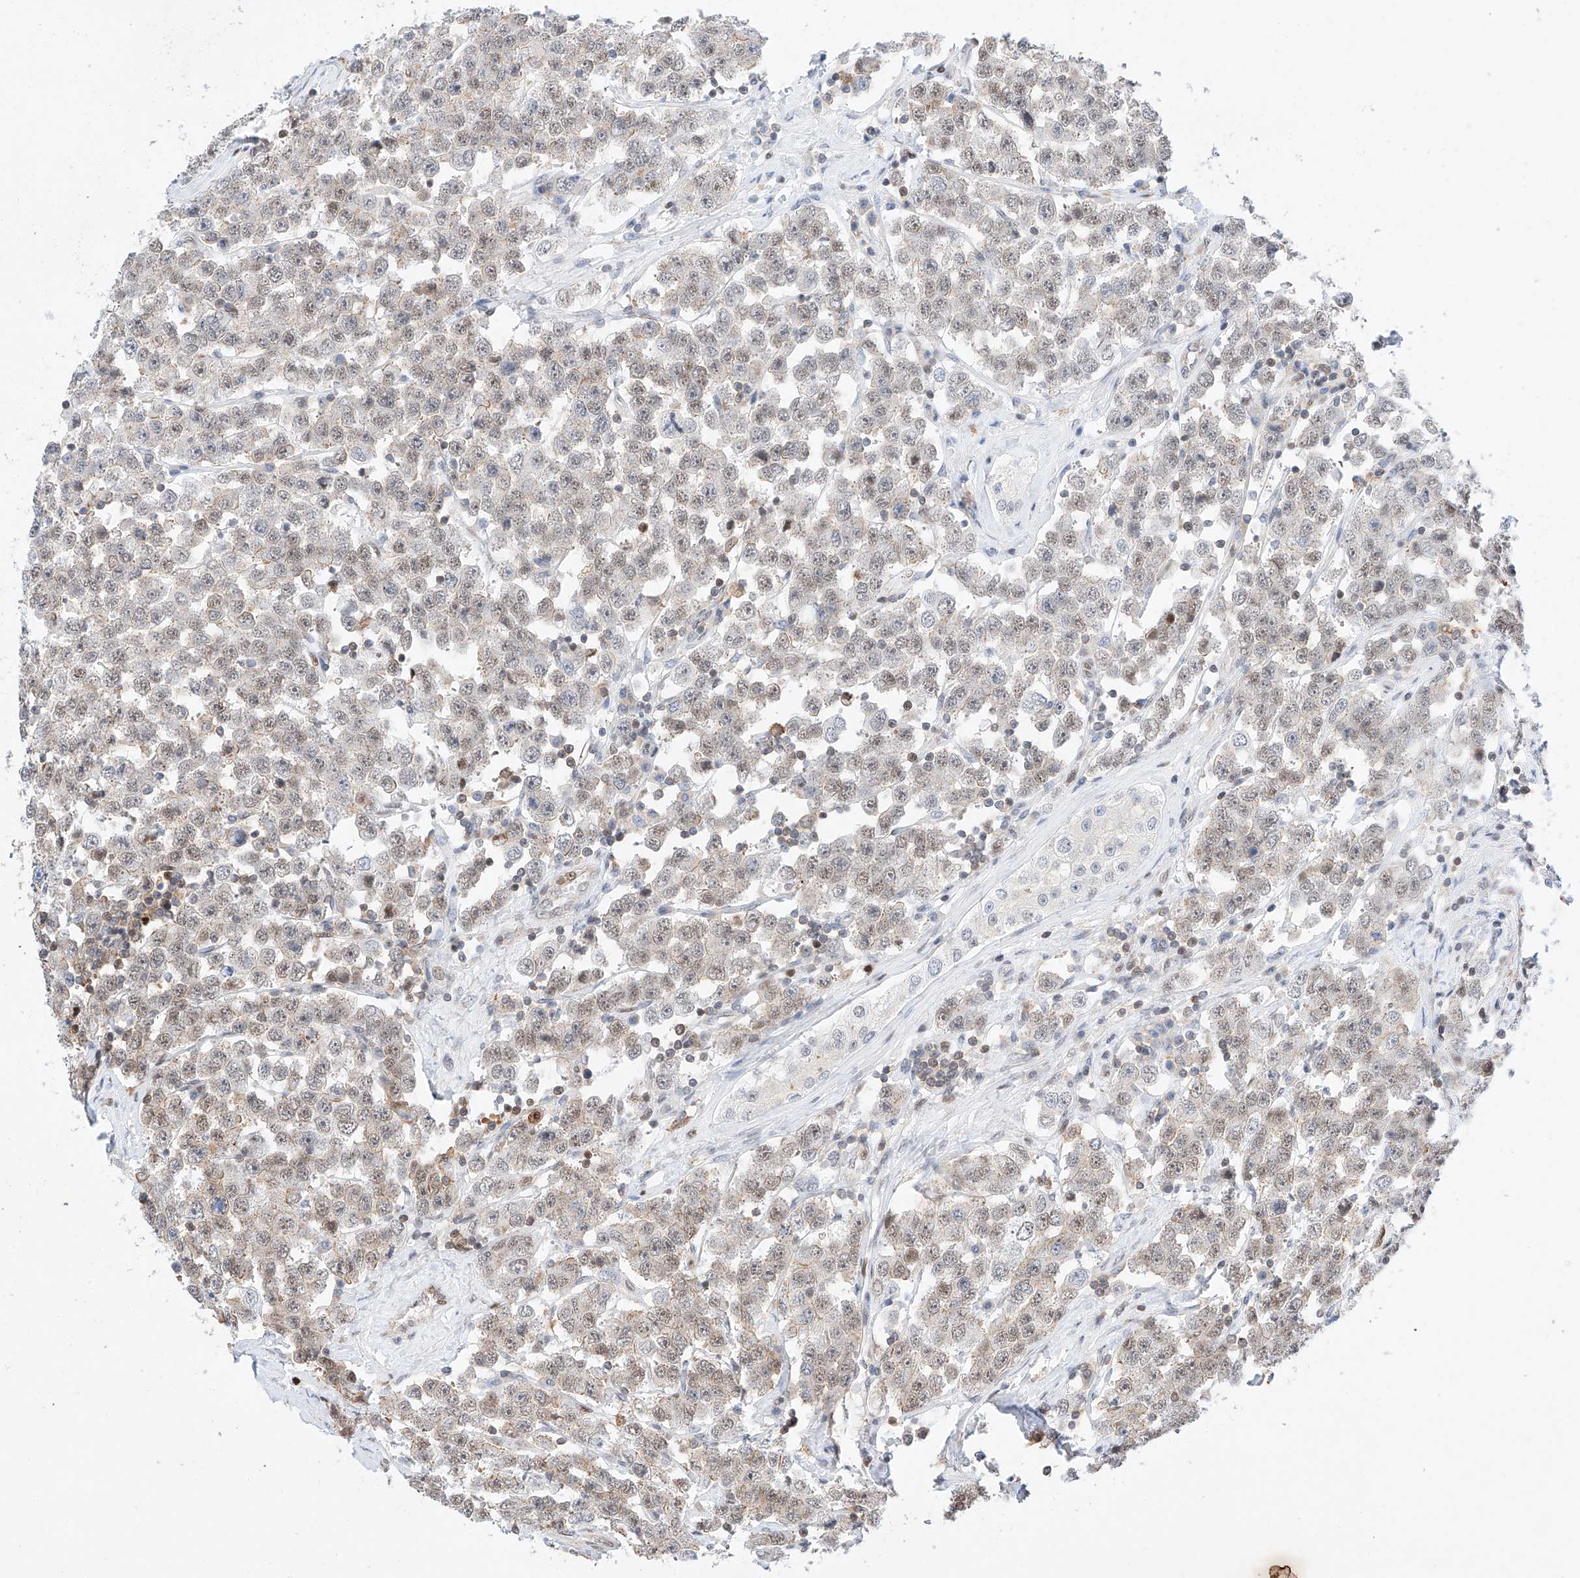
{"staining": {"intensity": "moderate", "quantity": "25%-75%", "location": "nuclear"}, "tissue": "testis cancer", "cell_type": "Tumor cells", "image_type": "cancer", "snomed": [{"axis": "morphology", "description": "Seminoma, NOS"}, {"axis": "topography", "description": "Testis"}], "caption": "Immunohistochemistry (IHC) staining of testis seminoma, which displays medium levels of moderate nuclear staining in approximately 25%-75% of tumor cells indicating moderate nuclear protein staining. The staining was performed using DAB (3,3'-diaminobenzidine) (brown) for protein detection and nuclei were counterstained in hematoxylin (blue).", "gene": "HDAC9", "patient": {"sex": "male", "age": 28}}